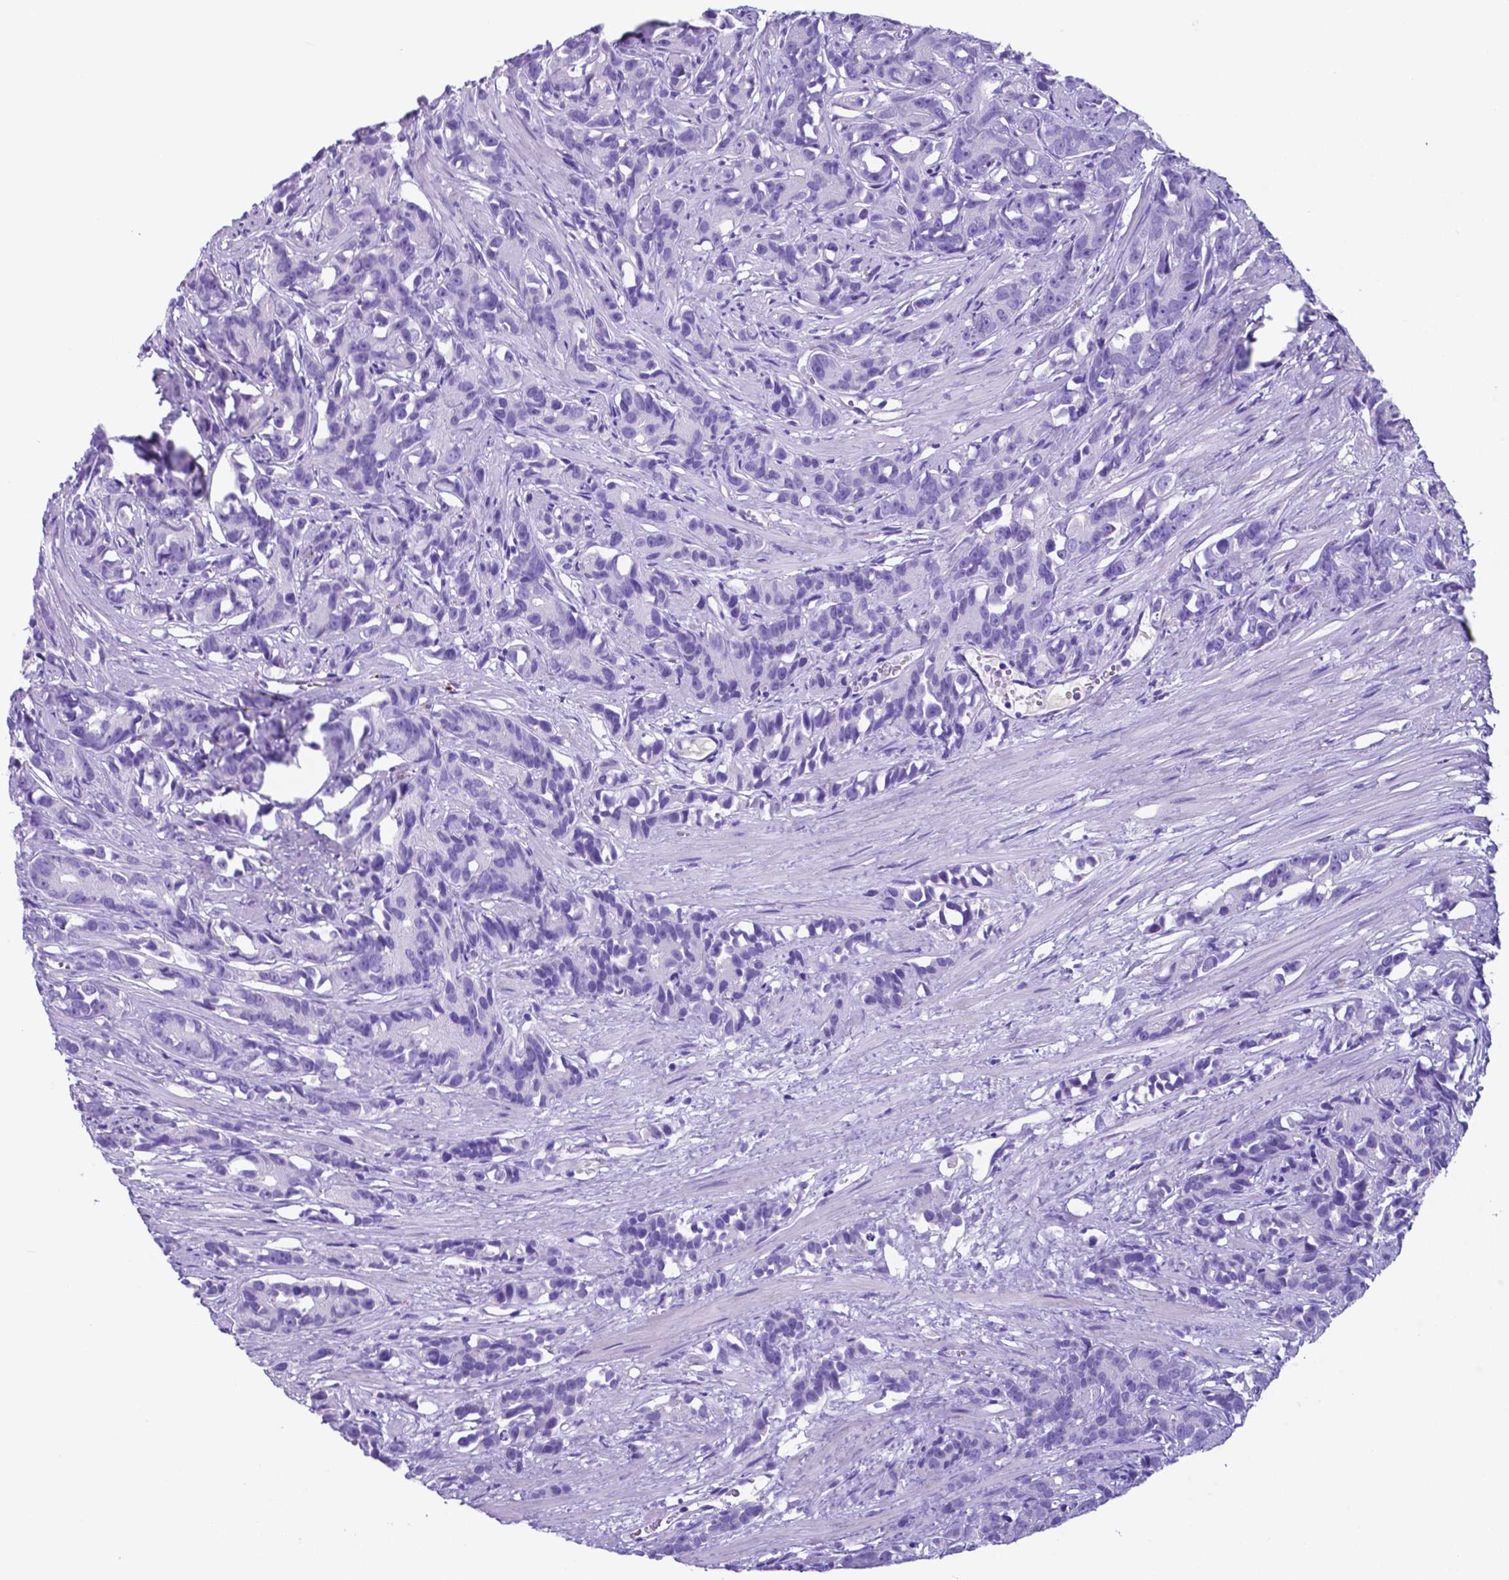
{"staining": {"intensity": "negative", "quantity": "none", "location": "none"}, "tissue": "prostate cancer", "cell_type": "Tumor cells", "image_type": "cancer", "snomed": [{"axis": "morphology", "description": "Adenocarcinoma, High grade"}, {"axis": "topography", "description": "Prostate"}], "caption": "Immunohistochemical staining of prostate cancer shows no significant staining in tumor cells.", "gene": "DNAAF8", "patient": {"sex": "male", "age": 90}}